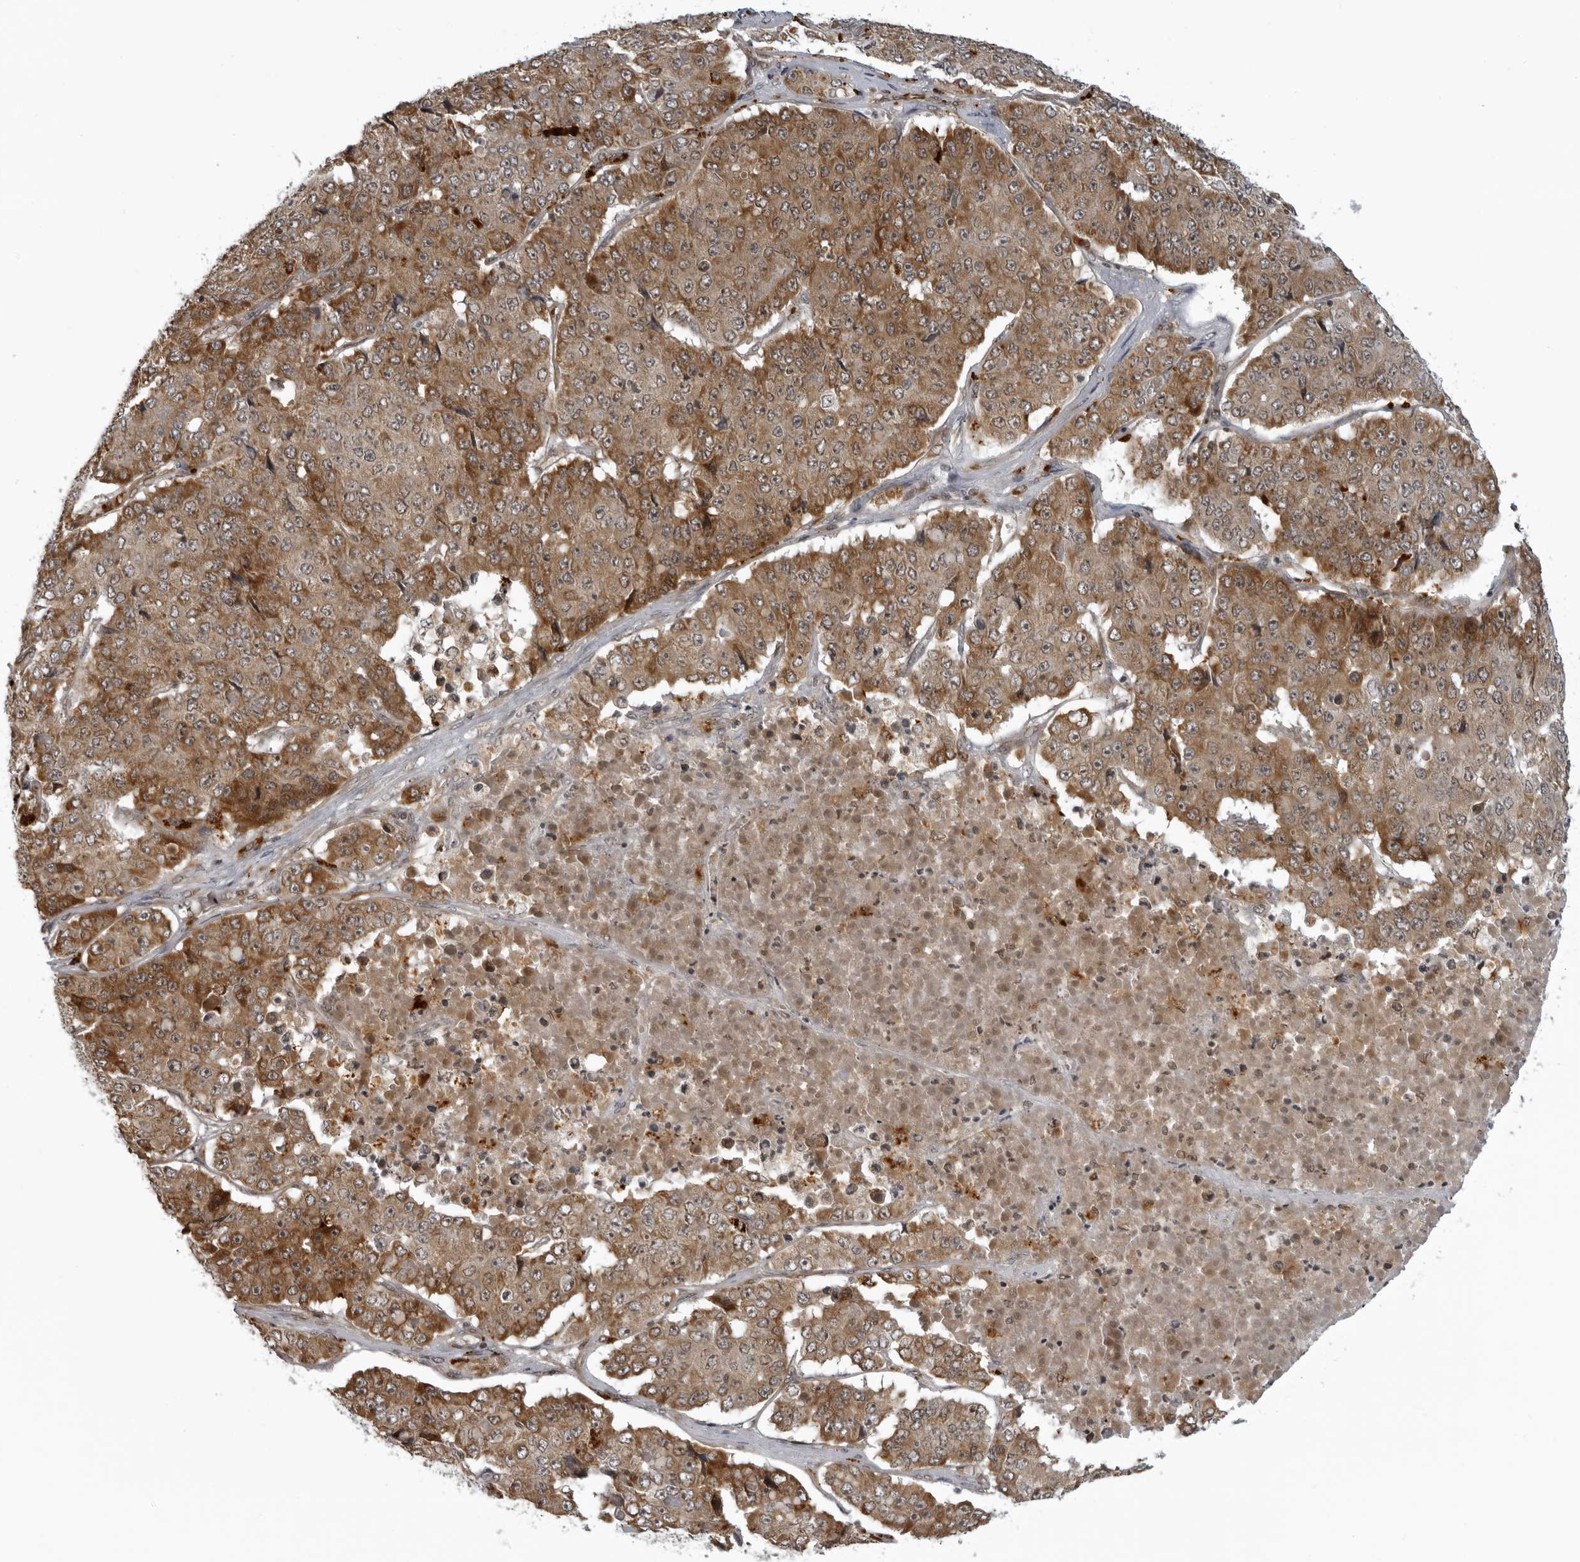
{"staining": {"intensity": "strong", "quantity": ">75%", "location": "cytoplasmic/membranous"}, "tissue": "pancreatic cancer", "cell_type": "Tumor cells", "image_type": "cancer", "snomed": [{"axis": "morphology", "description": "Adenocarcinoma, NOS"}, {"axis": "topography", "description": "Pancreas"}], "caption": "Human pancreatic adenocarcinoma stained with a protein marker demonstrates strong staining in tumor cells.", "gene": "THOP1", "patient": {"sex": "male", "age": 50}}